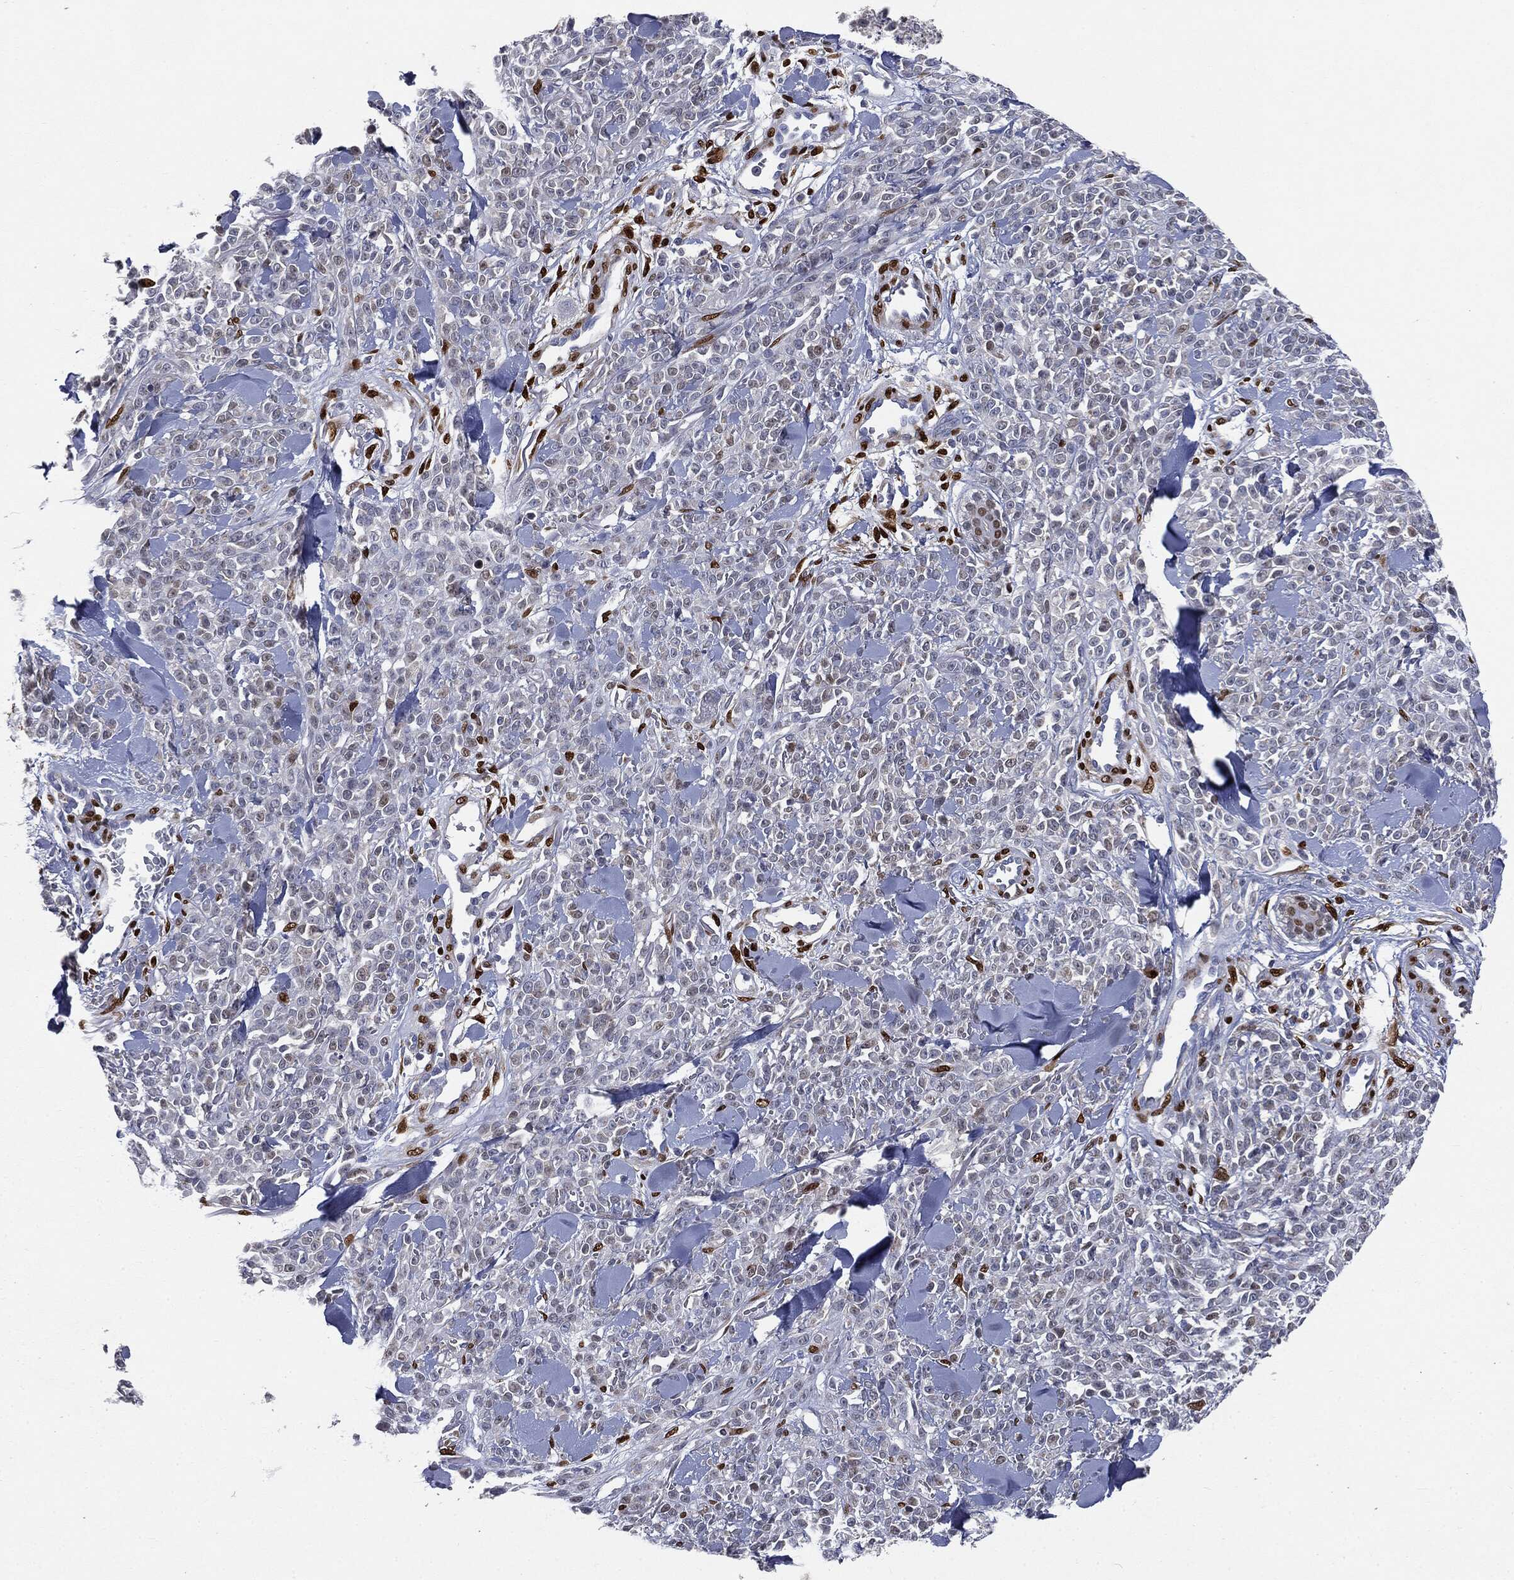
{"staining": {"intensity": "negative", "quantity": "none", "location": "none"}, "tissue": "melanoma", "cell_type": "Tumor cells", "image_type": "cancer", "snomed": [{"axis": "morphology", "description": "Malignant melanoma, NOS"}, {"axis": "topography", "description": "Skin"}, {"axis": "topography", "description": "Skin of trunk"}], "caption": "Image shows no significant protein positivity in tumor cells of melanoma.", "gene": "CASD1", "patient": {"sex": "male", "age": 74}}